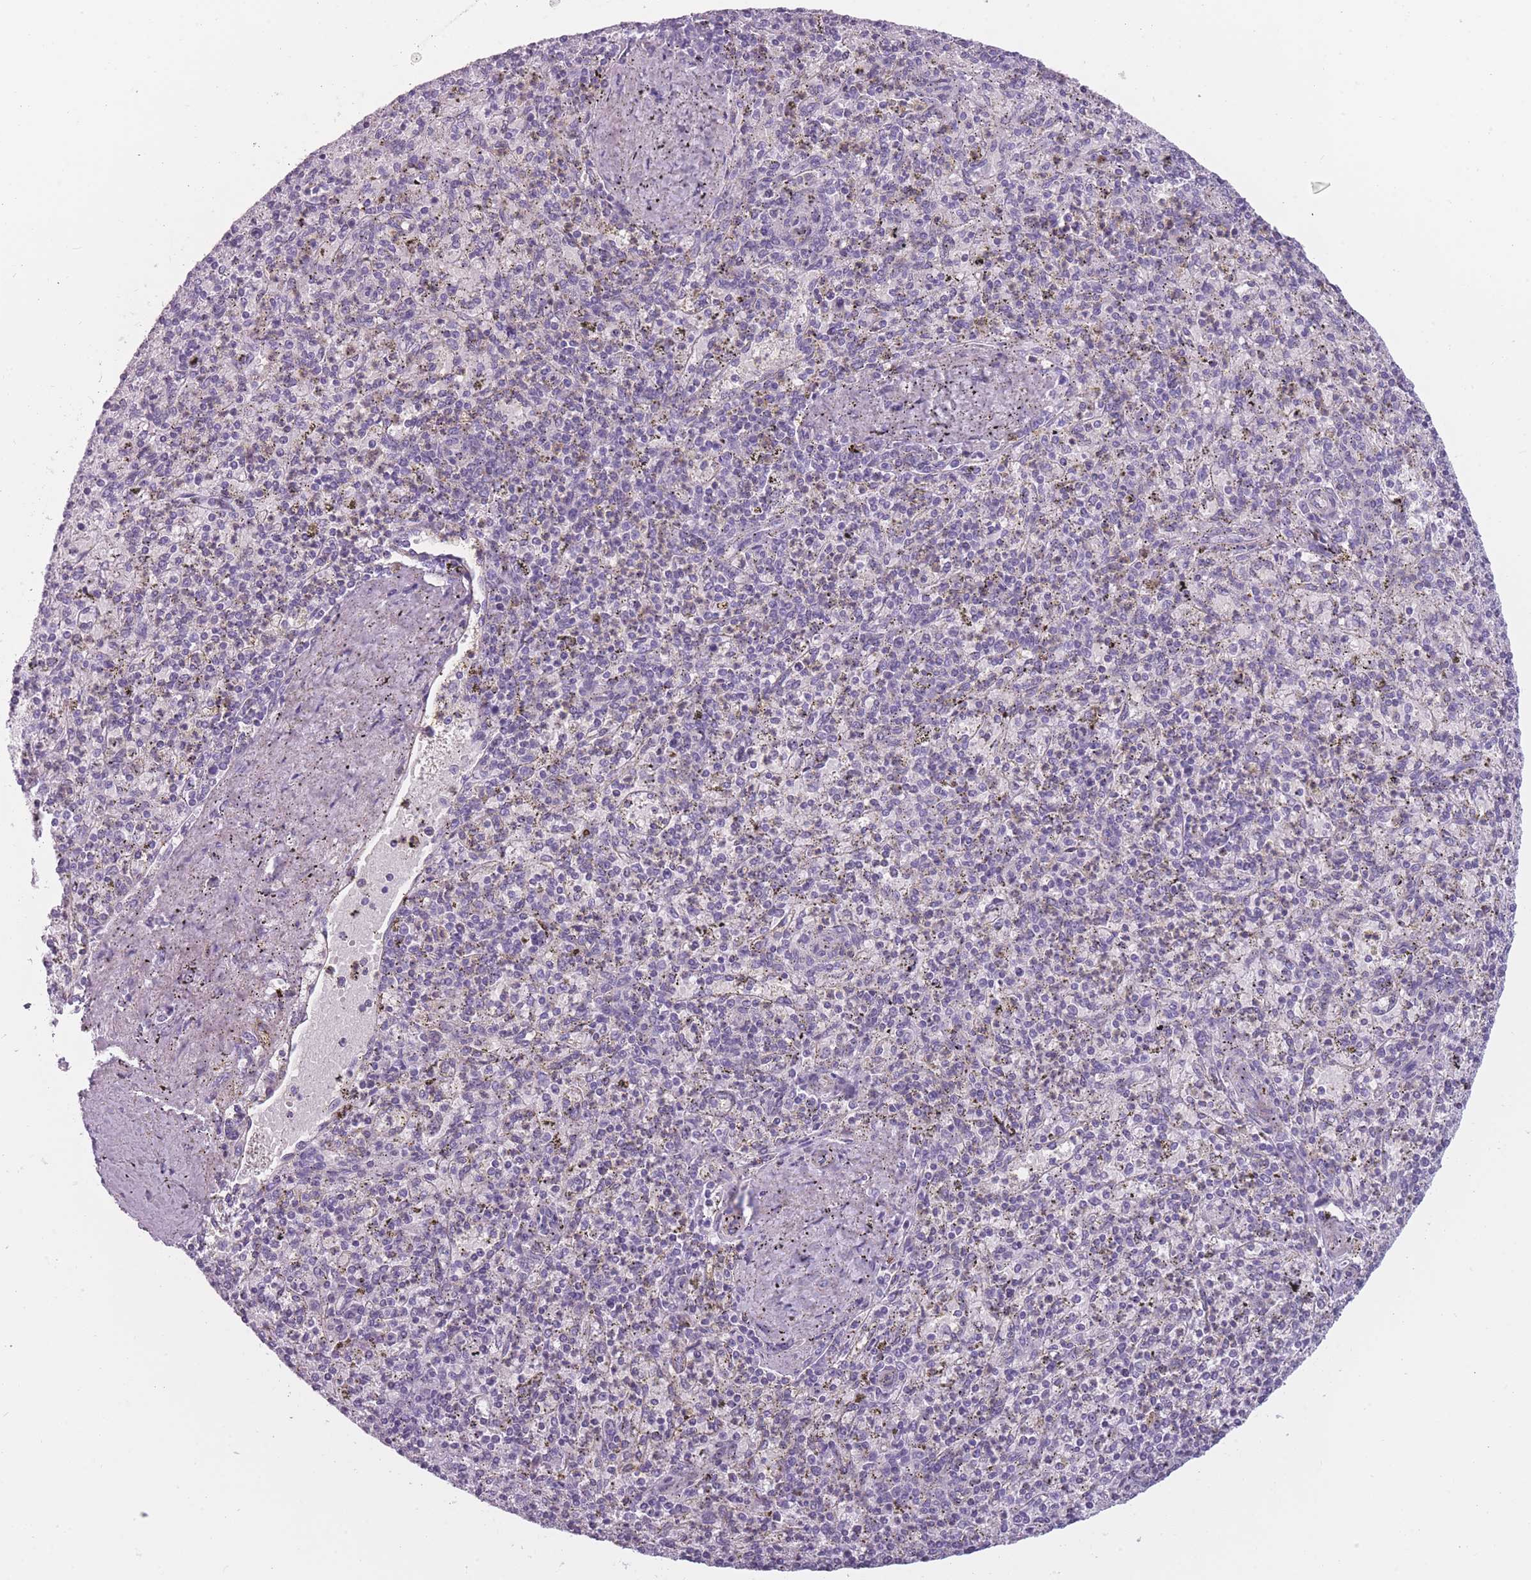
{"staining": {"intensity": "negative", "quantity": "none", "location": "none"}, "tissue": "spleen", "cell_type": "Cells in red pulp", "image_type": "normal", "snomed": [{"axis": "morphology", "description": "Normal tissue, NOS"}, {"axis": "topography", "description": "Spleen"}], "caption": "There is no significant expression in cells in red pulp of spleen. (Stains: DAB immunohistochemistry with hematoxylin counter stain, Microscopy: brightfield microscopy at high magnification).", "gene": "PPFIA3", "patient": {"sex": "male", "age": 72}}